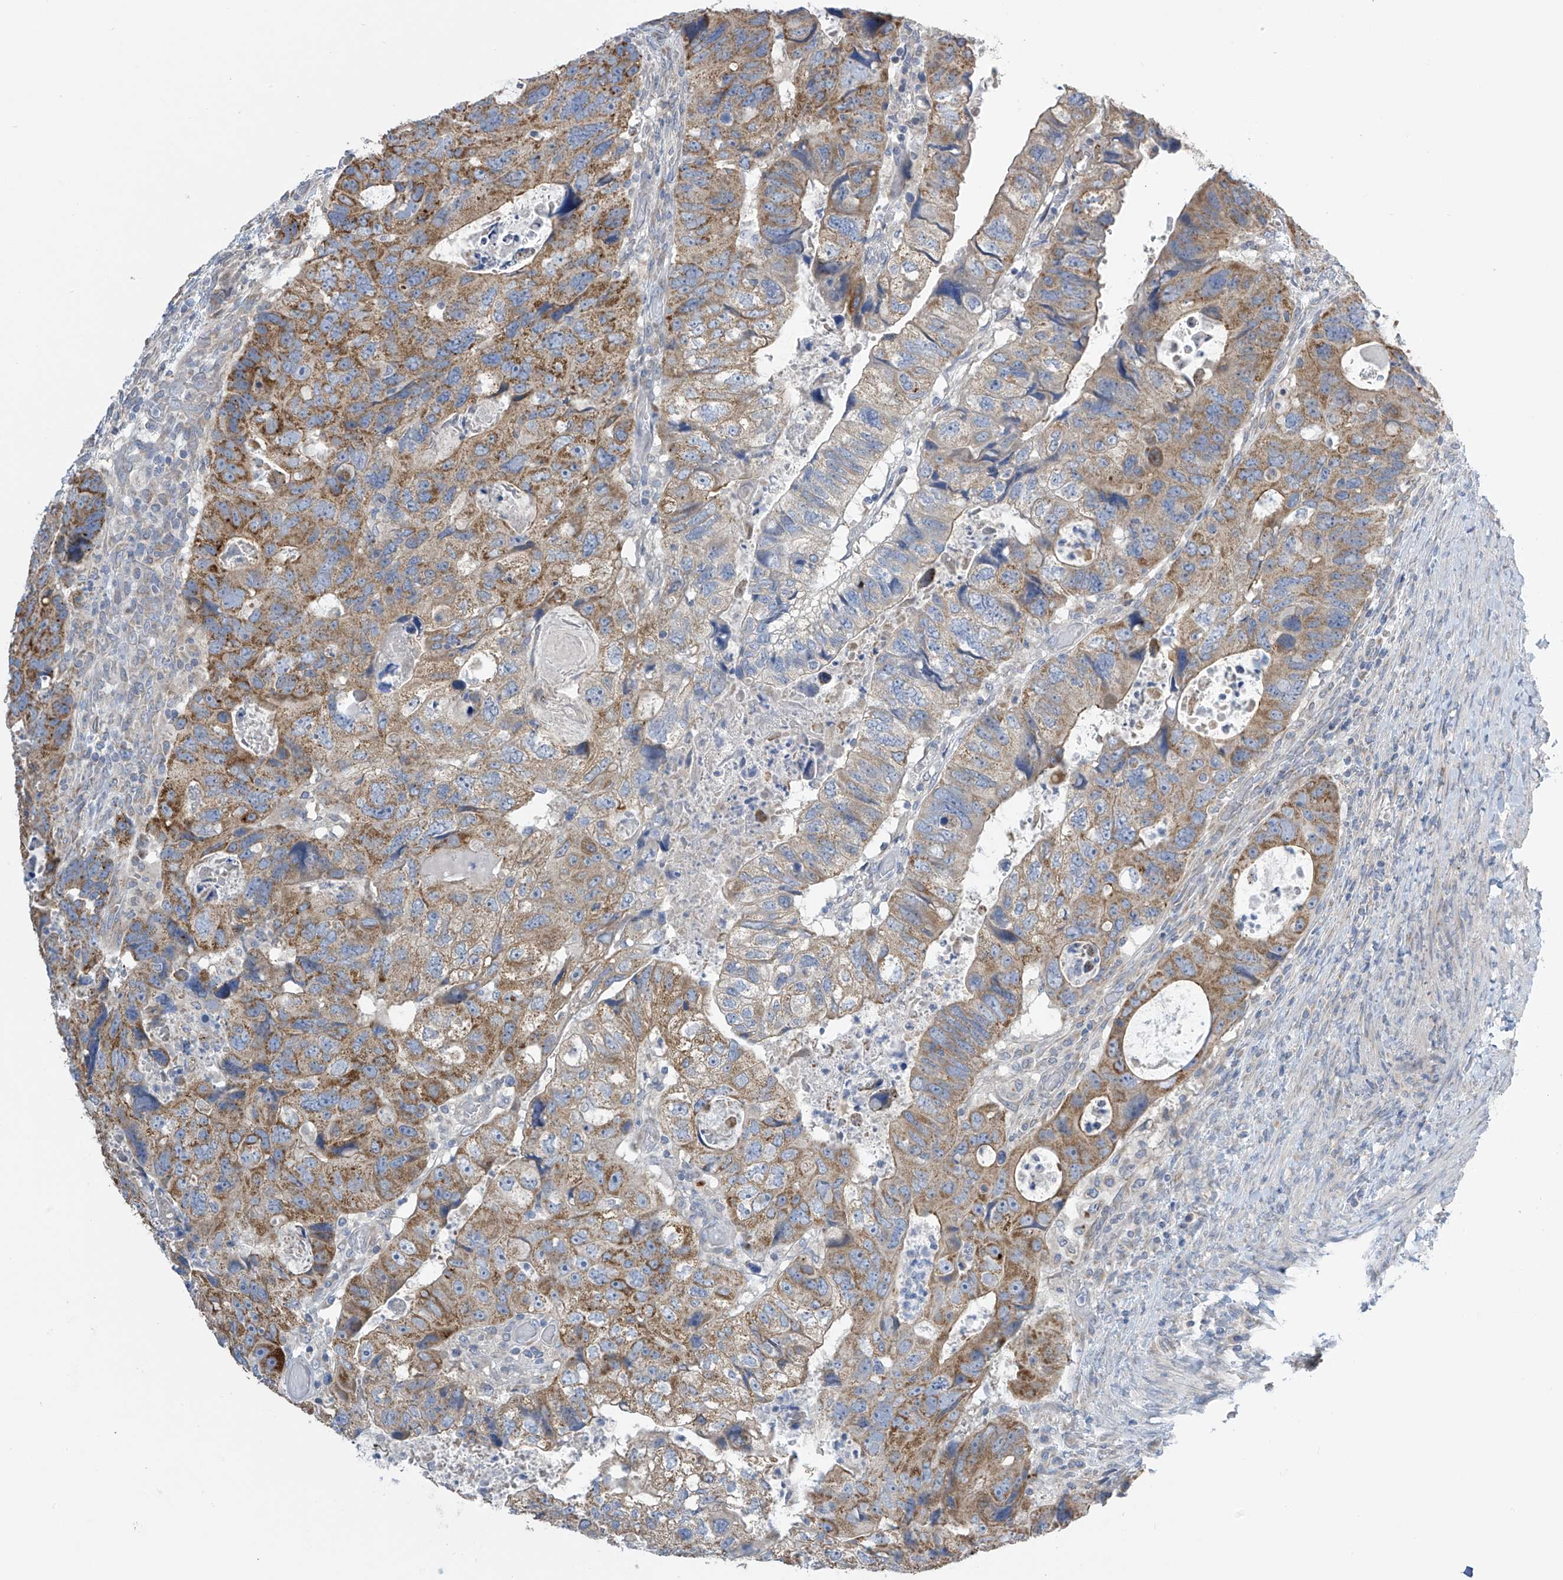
{"staining": {"intensity": "moderate", "quantity": "25%-75%", "location": "cytoplasmic/membranous"}, "tissue": "colorectal cancer", "cell_type": "Tumor cells", "image_type": "cancer", "snomed": [{"axis": "morphology", "description": "Adenocarcinoma, NOS"}, {"axis": "topography", "description": "Rectum"}], "caption": "Immunohistochemical staining of human adenocarcinoma (colorectal) shows medium levels of moderate cytoplasmic/membranous expression in about 25%-75% of tumor cells. The staining was performed using DAB (3,3'-diaminobenzidine) to visualize the protein expression in brown, while the nuclei were stained in blue with hematoxylin (Magnification: 20x).", "gene": "PNPT1", "patient": {"sex": "male", "age": 59}}